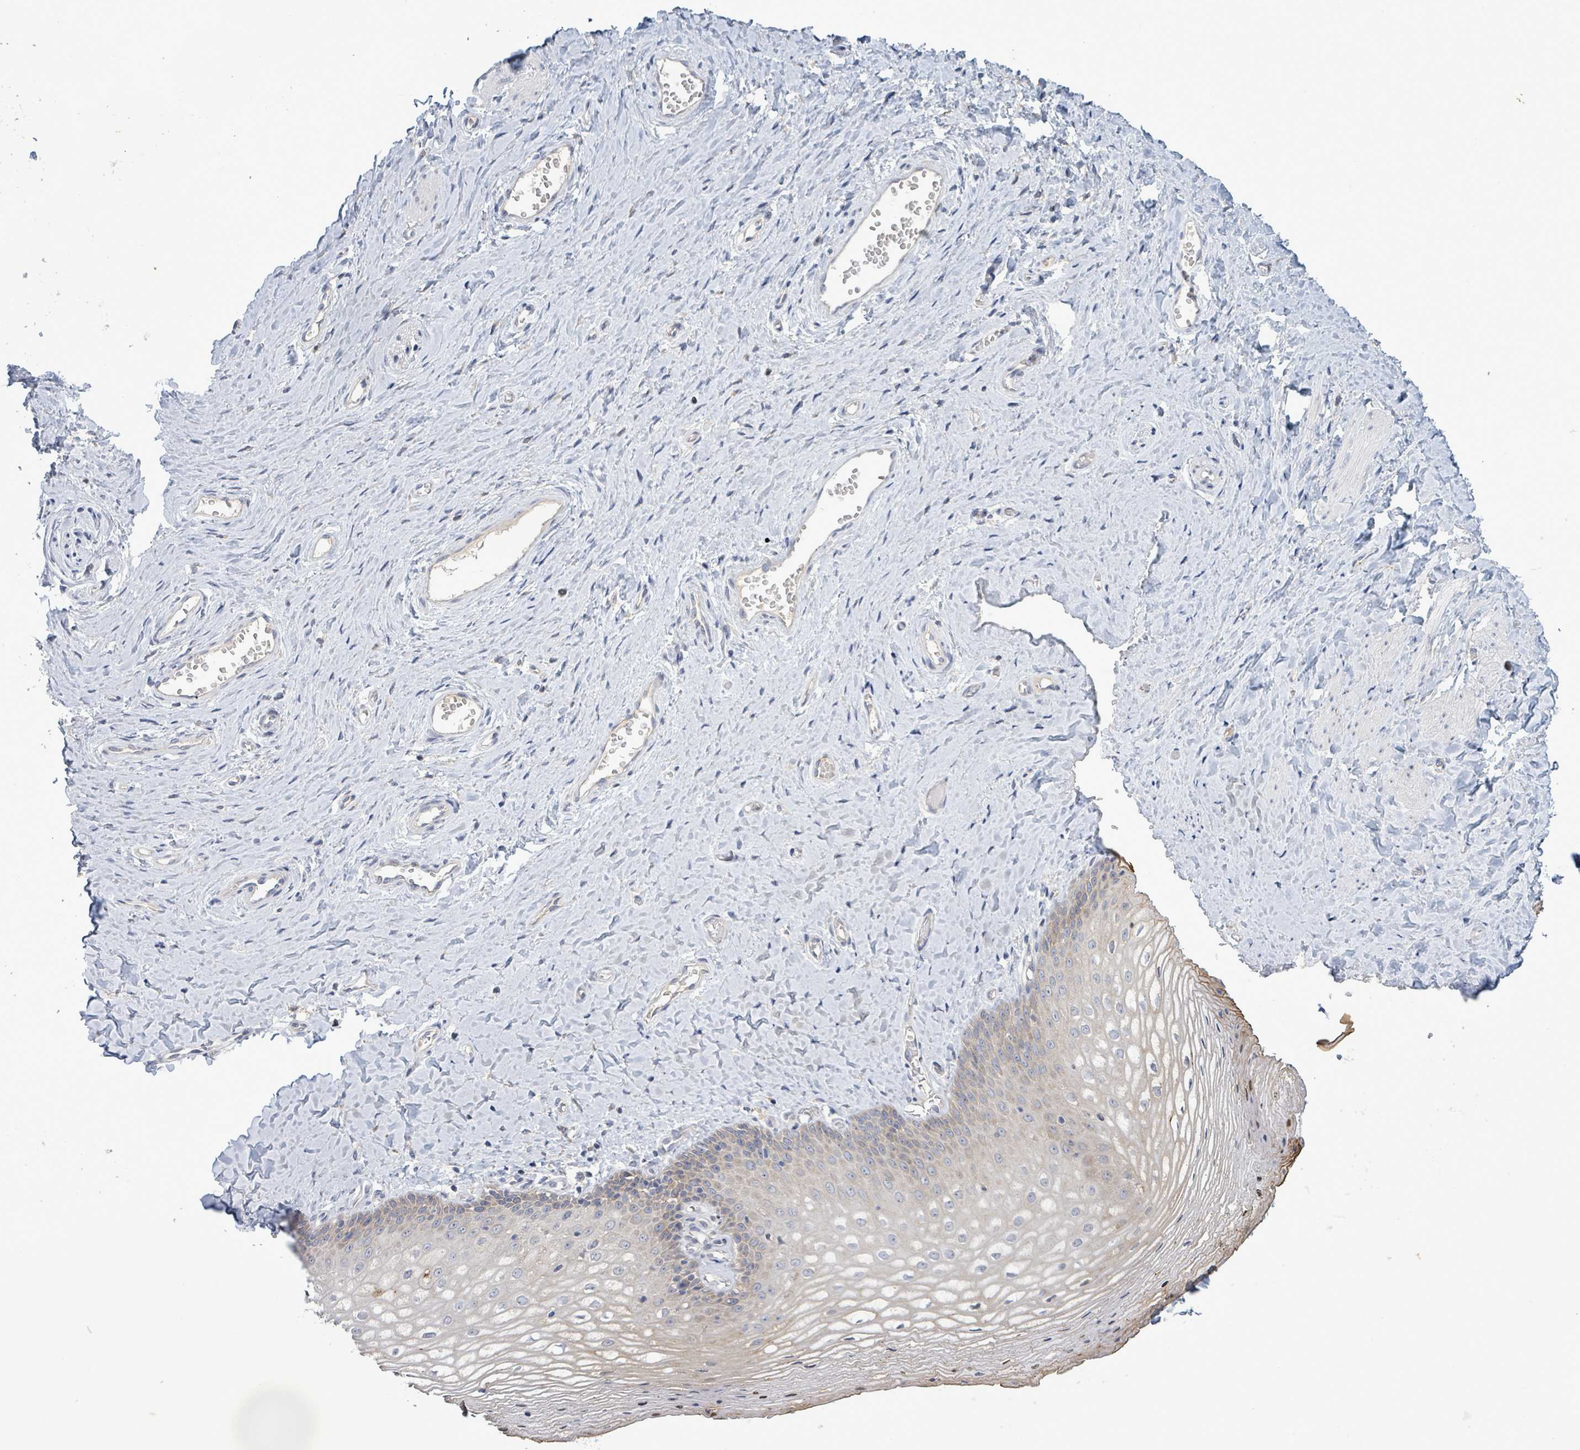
{"staining": {"intensity": "weak", "quantity": "<25%", "location": "cytoplasmic/membranous"}, "tissue": "vagina", "cell_type": "Squamous epithelial cells", "image_type": "normal", "snomed": [{"axis": "morphology", "description": "Normal tissue, NOS"}, {"axis": "topography", "description": "Vagina"}], "caption": "Immunohistochemistry image of unremarkable vagina stained for a protein (brown), which demonstrates no staining in squamous epithelial cells.", "gene": "ATP13A1", "patient": {"sex": "female", "age": 65}}